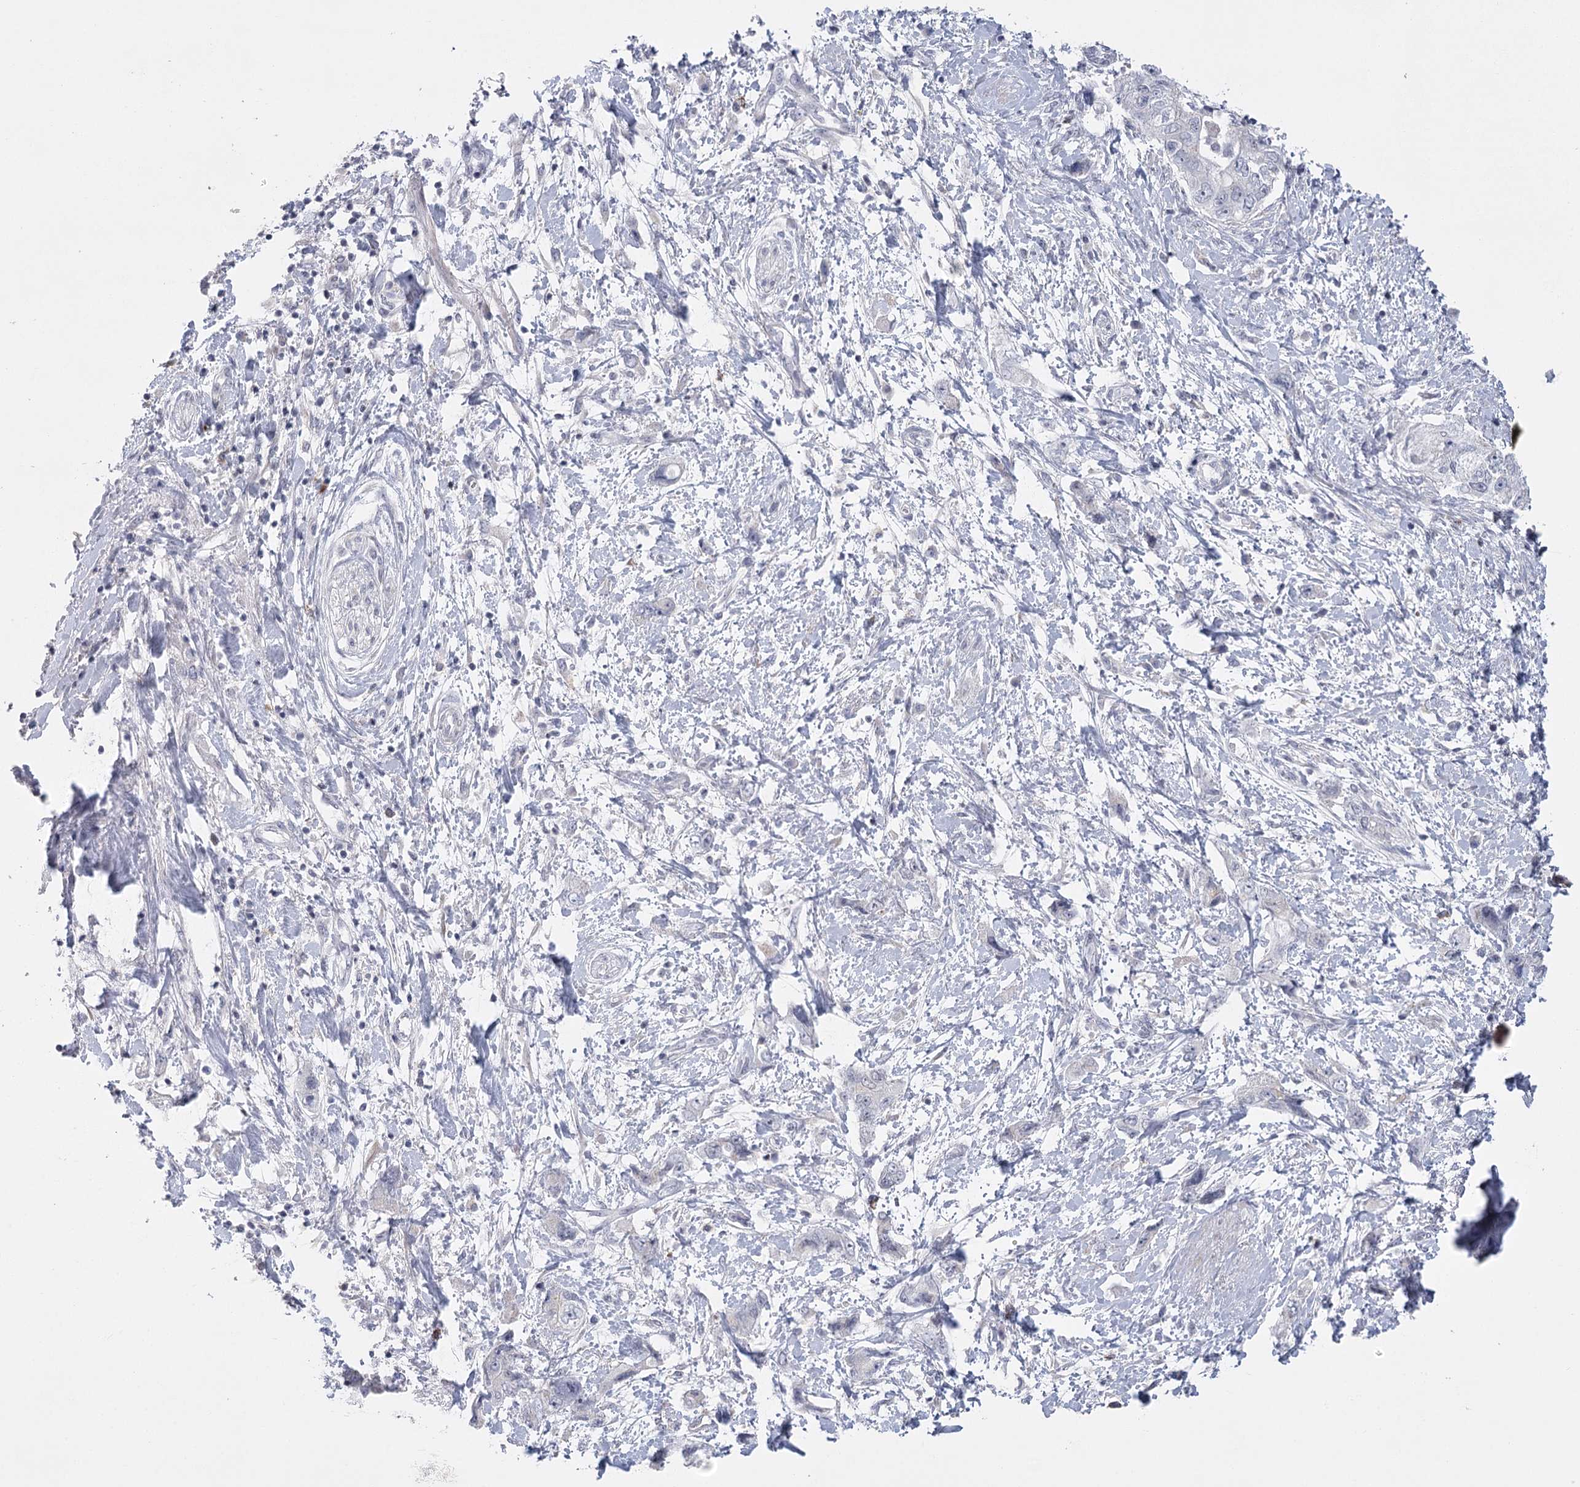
{"staining": {"intensity": "negative", "quantity": "none", "location": "none"}, "tissue": "pancreatic cancer", "cell_type": "Tumor cells", "image_type": "cancer", "snomed": [{"axis": "morphology", "description": "Adenocarcinoma, NOS"}, {"axis": "topography", "description": "Pancreas"}], "caption": "IHC micrograph of neoplastic tissue: pancreatic cancer stained with DAB exhibits no significant protein positivity in tumor cells. The staining is performed using DAB brown chromogen with nuclei counter-stained in using hematoxylin.", "gene": "FAM76B", "patient": {"sex": "female", "age": 73}}